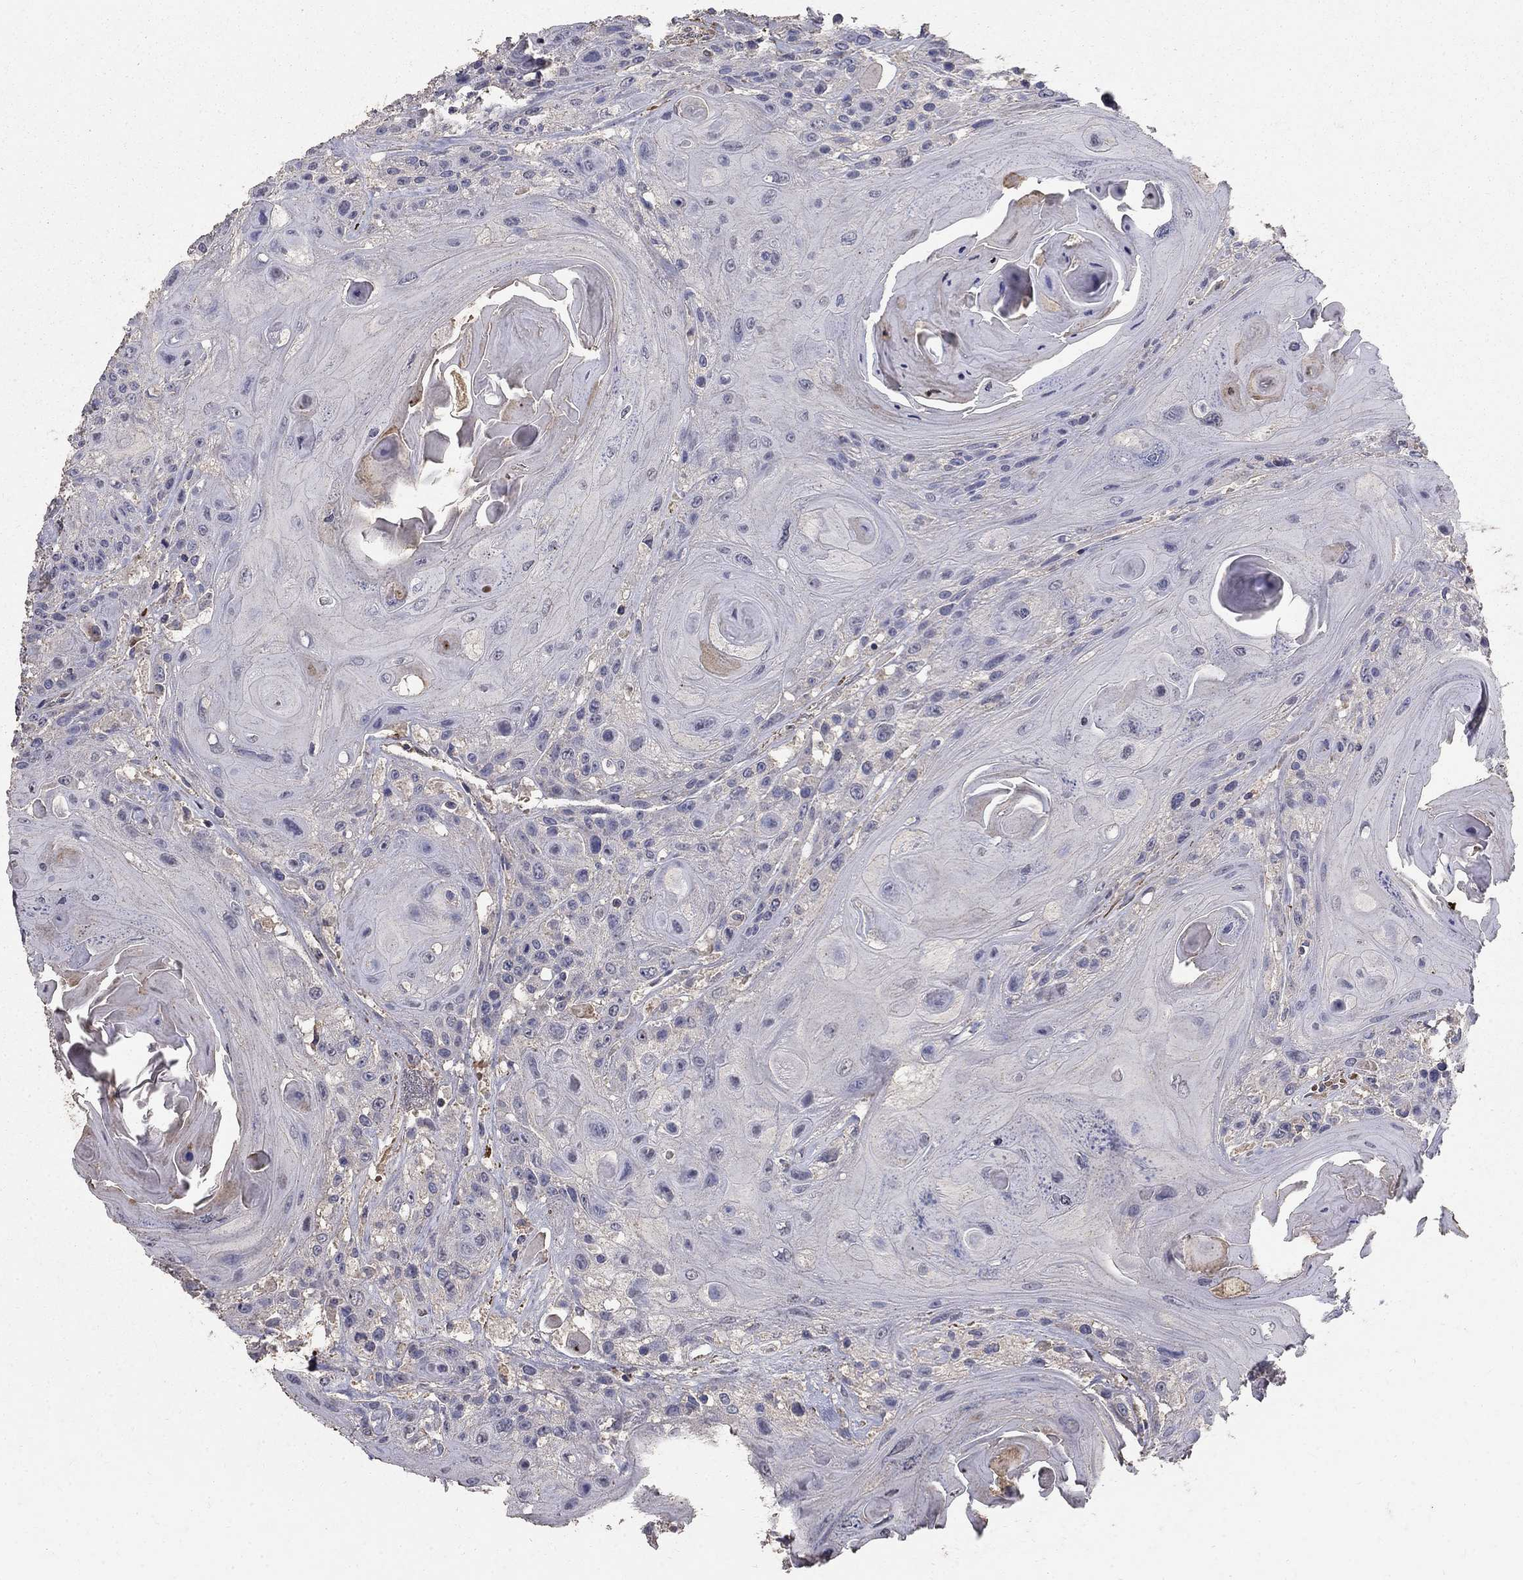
{"staining": {"intensity": "negative", "quantity": "none", "location": "none"}, "tissue": "head and neck cancer", "cell_type": "Tumor cells", "image_type": "cancer", "snomed": [{"axis": "morphology", "description": "Squamous cell carcinoma, NOS"}, {"axis": "topography", "description": "Head-Neck"}], "caption": "Head and neck cancer stained for a protein using immunohistochemistry demonstrates no positivity tumor cells.", "gene": "MPP2", "patient": {"sex": "female", "age": 59}}